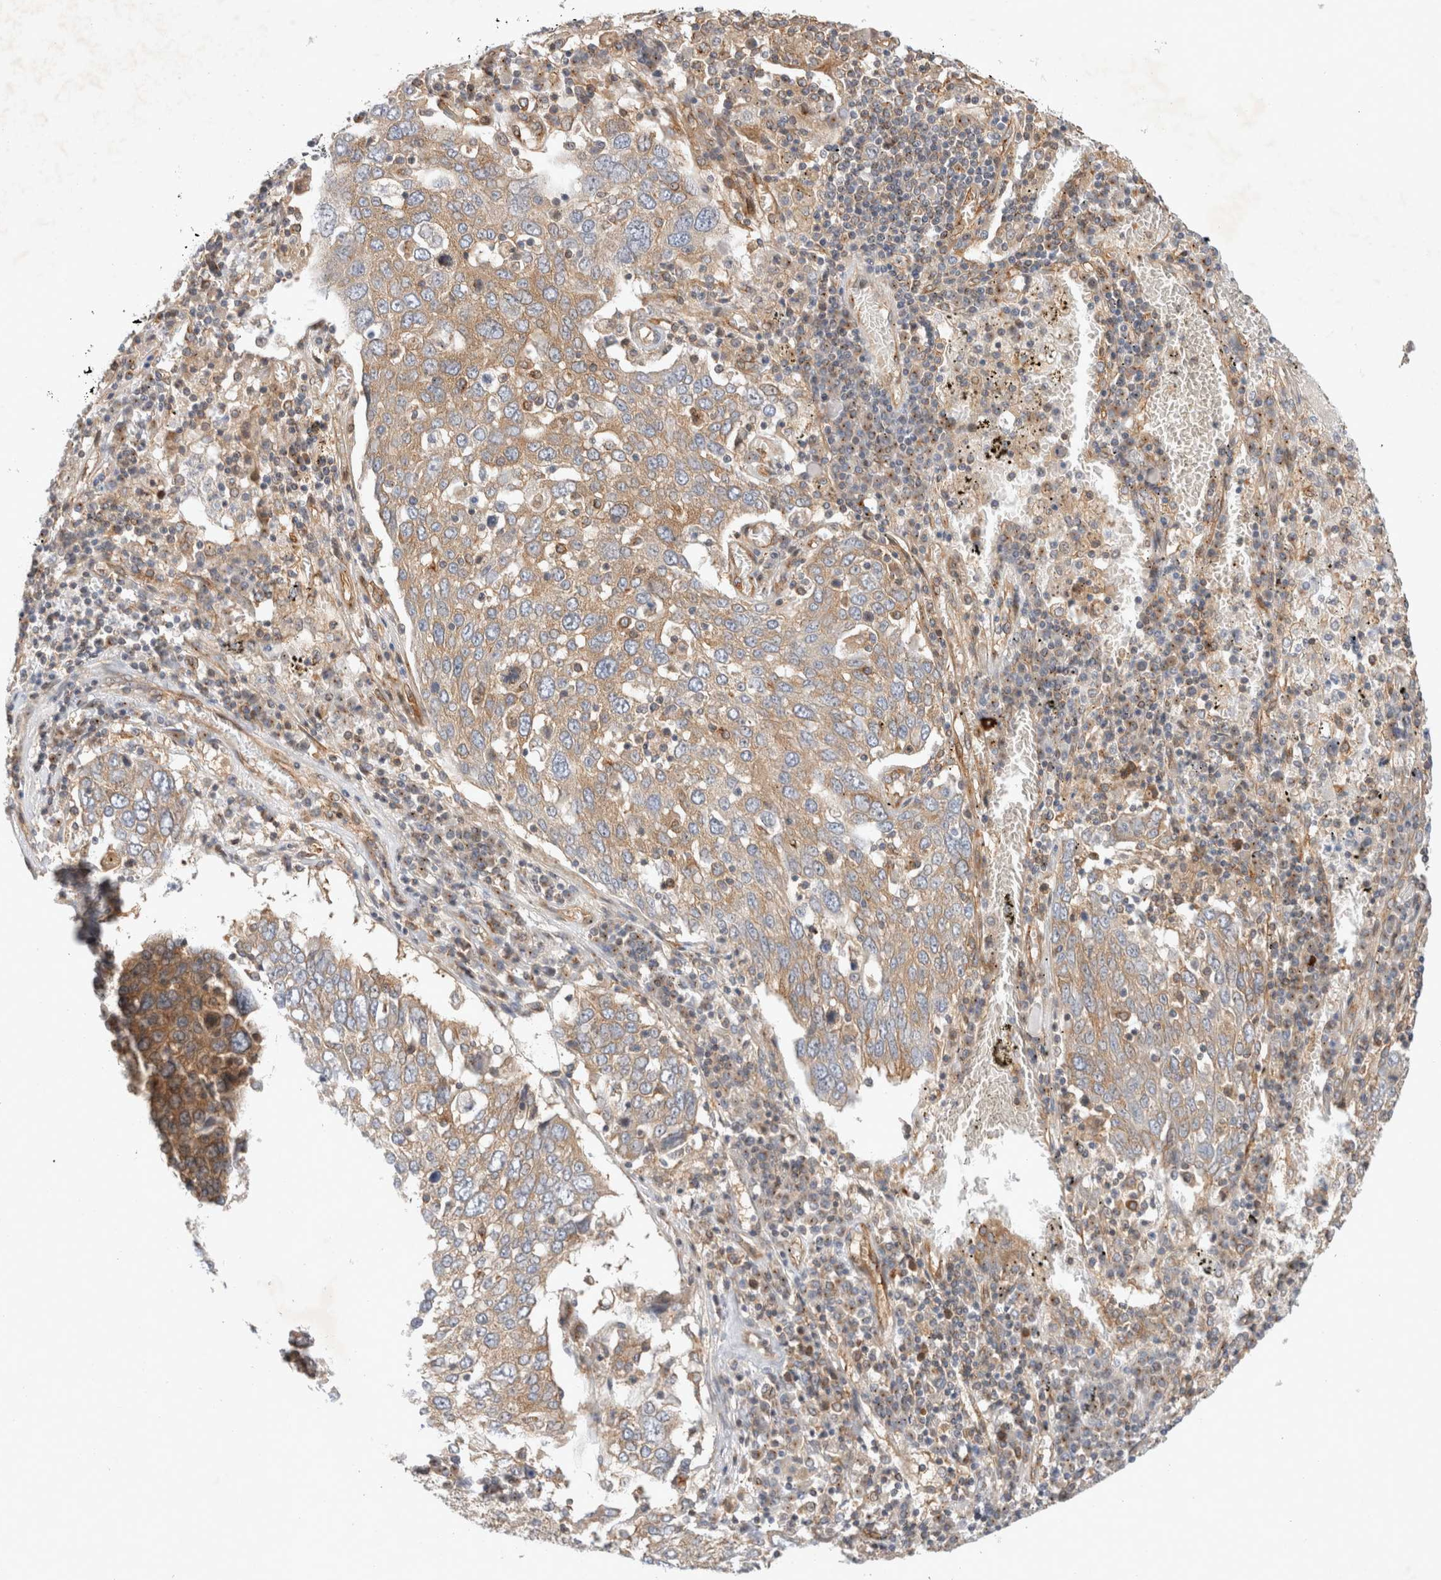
{"staining": {"intensity": "weak", "quantity": ">75%", "location": "cytoplasmic/membranous"}, "tissue": "lung cancer", "cell_type": "Tumor cells", "image_type": "cancer", "snomed": [{"axis": "morphology", "description": "Squamous cell carcinoma, NOS"}, {"axis": "topography", "description": "Lung"}], "caption": "Immunohistochemical staining of human lung cancer exhibits weak cytoplasmic/membranous protein staining in about >75% of tumor cells.", "gene": "GPR150", "patient": {"sex": "male", "age": 65}}